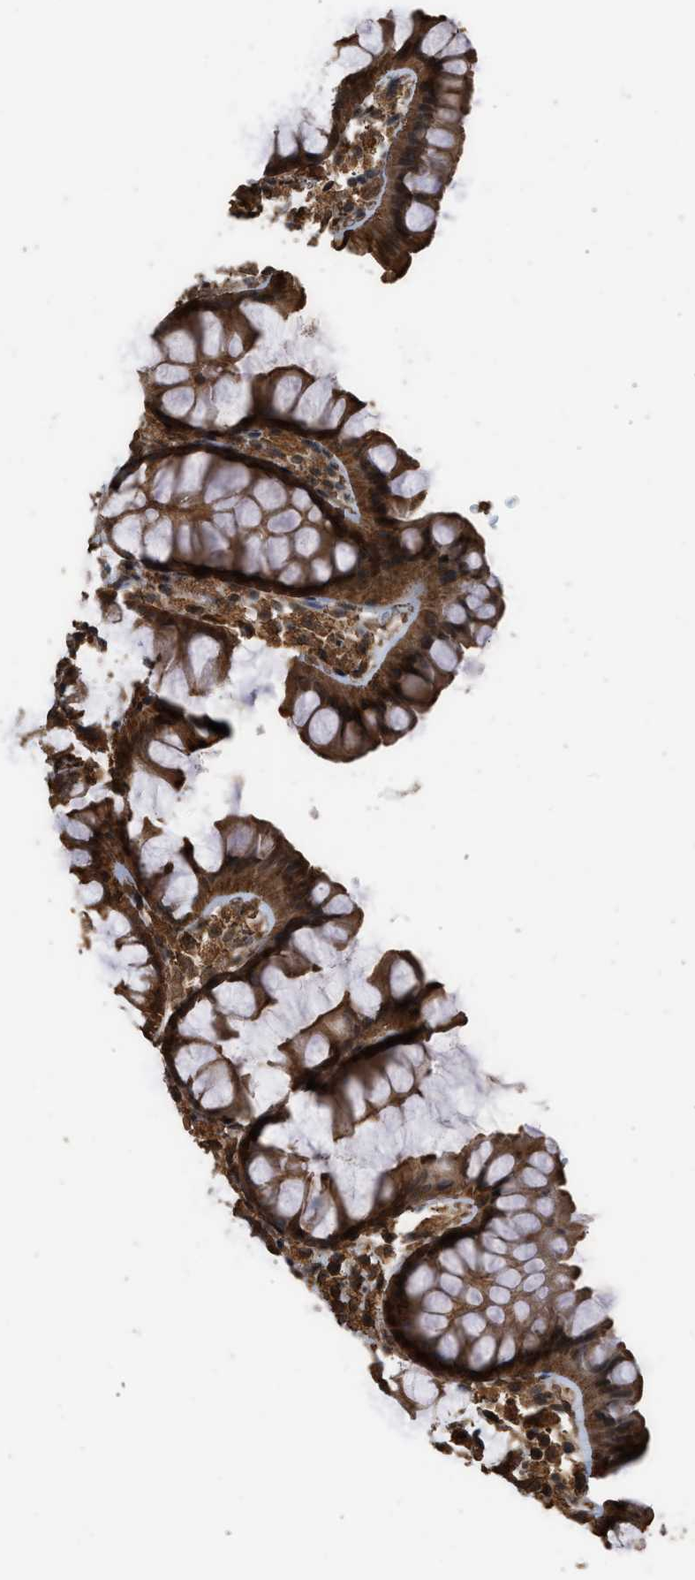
{"staining": {"intensity": "strong", "quantity": ">75%", "location": "cytoplasmic/membranous,nuclear"}, "tissue": "colon", "cell_type": "Endothelial cells", "image_type": "normal", "snomed": [{"axis": "morphology", "description": "Normal tissue, NOS"}, {"axis": "topography", "description": "Colon"}], "caption": "An image of colon stained for a protein shows strong cytoplasmic/membranous,nuclear brown staining in endothelial cells.", "gene": "MYBL2", "patient": {"sex": "female", "age": 55}}